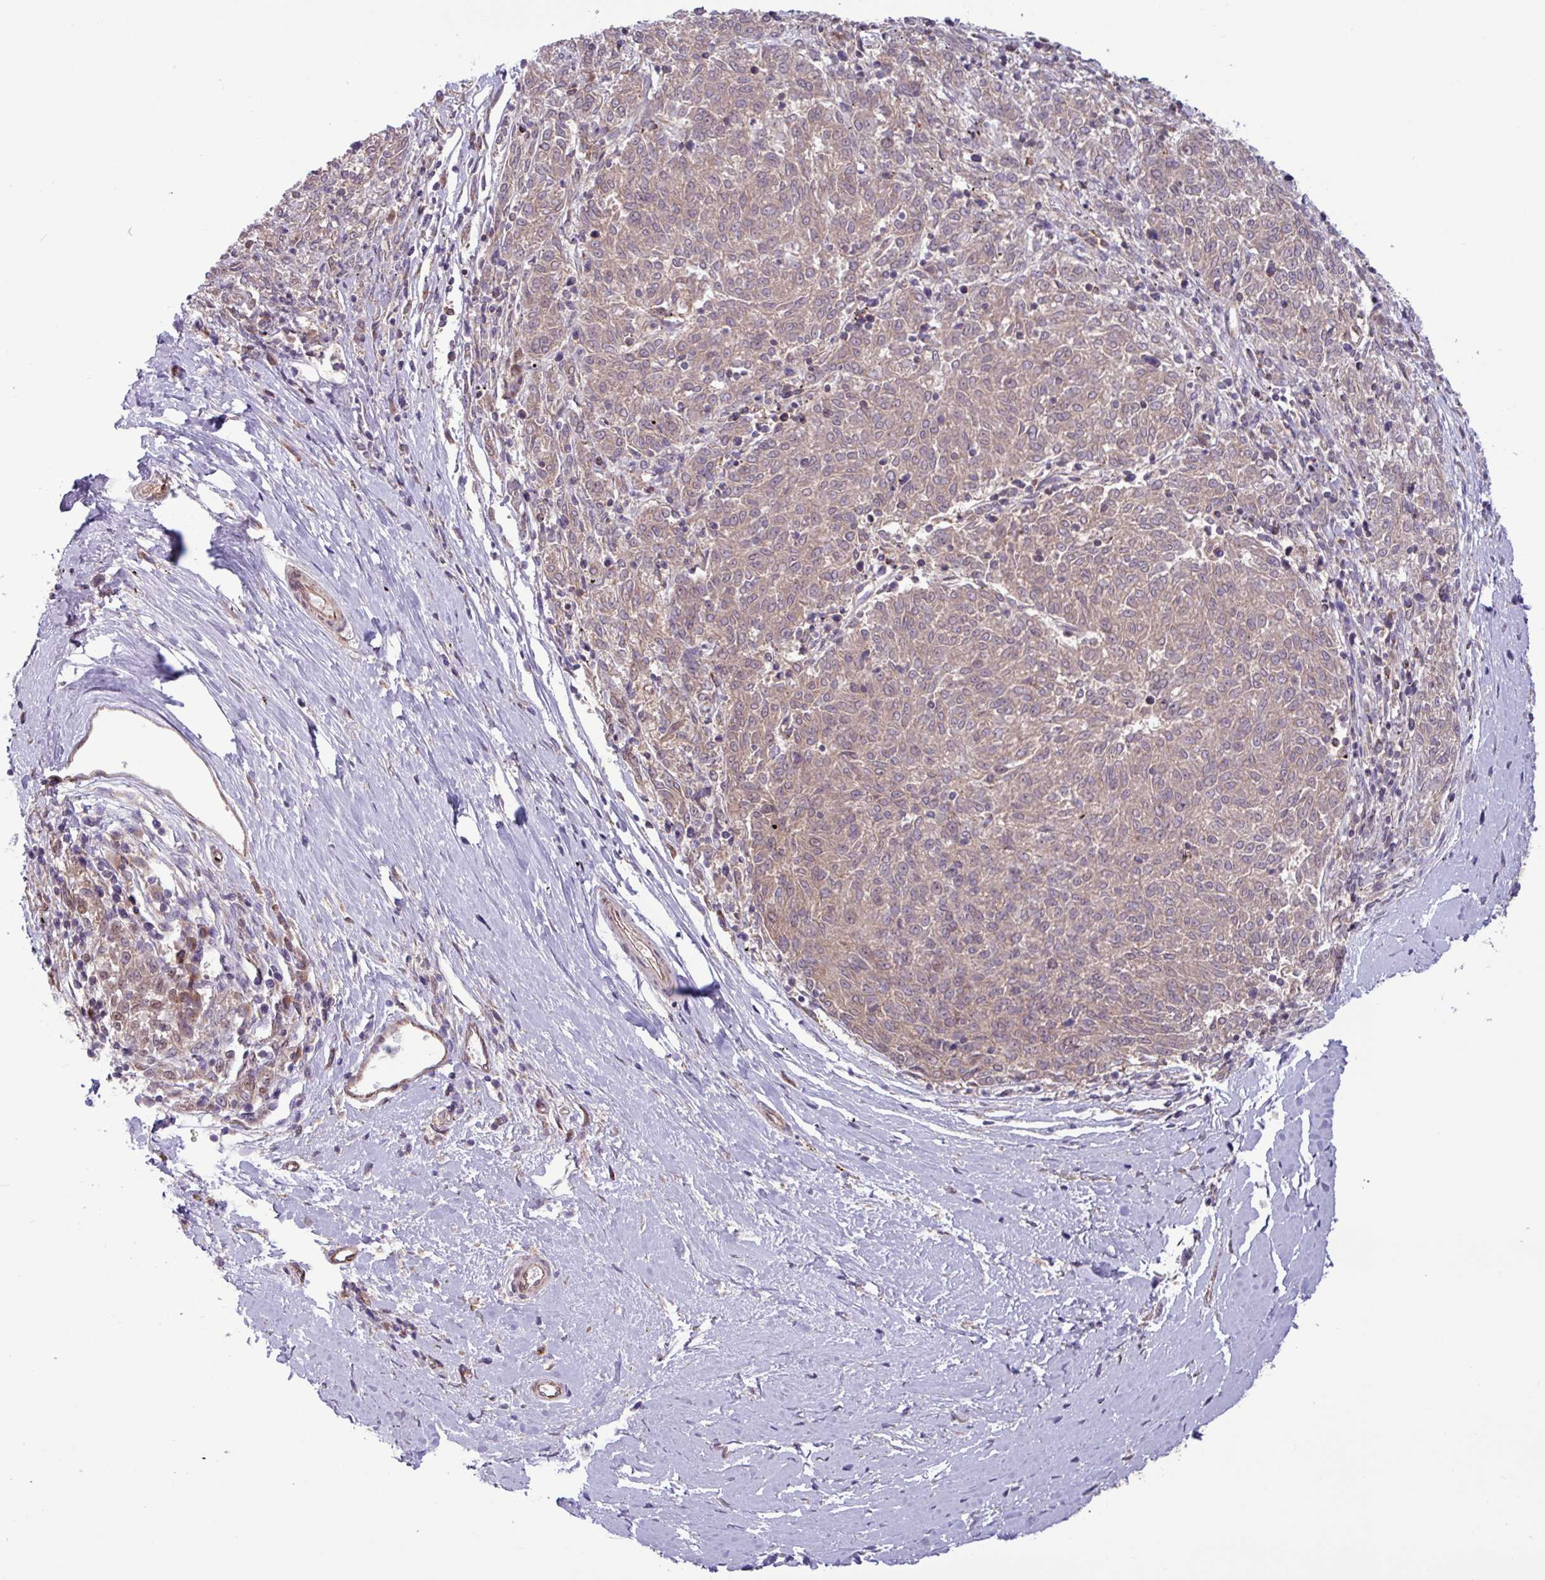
{"staining": {"intensity": "weak", "quantity": ">75%", "location": "cytoplasmic/membranous"}, "tissue": "melanoma", "cell_type": "Tumor cells", "image_type": "cancer", "snomed": [{"axis": "morphology", "description": "Malignant melanoma, NOS"}, {"axis": "topography", "description": "Skin"}], "caption": "Immunohistochemistry staining of melanoma, which demonstrates low levels of weak cytoplasmic/membranous positivity in approximately >75% of tumor cells indicating weak cytoplasmic/membranous protein staining. The staining was performed using DAB (brown) for protein detection and nuclei were counterstained in hematoxylin (blue).", "gene": "CNTRL", "patient": {"sex": "female", "age": 72}}